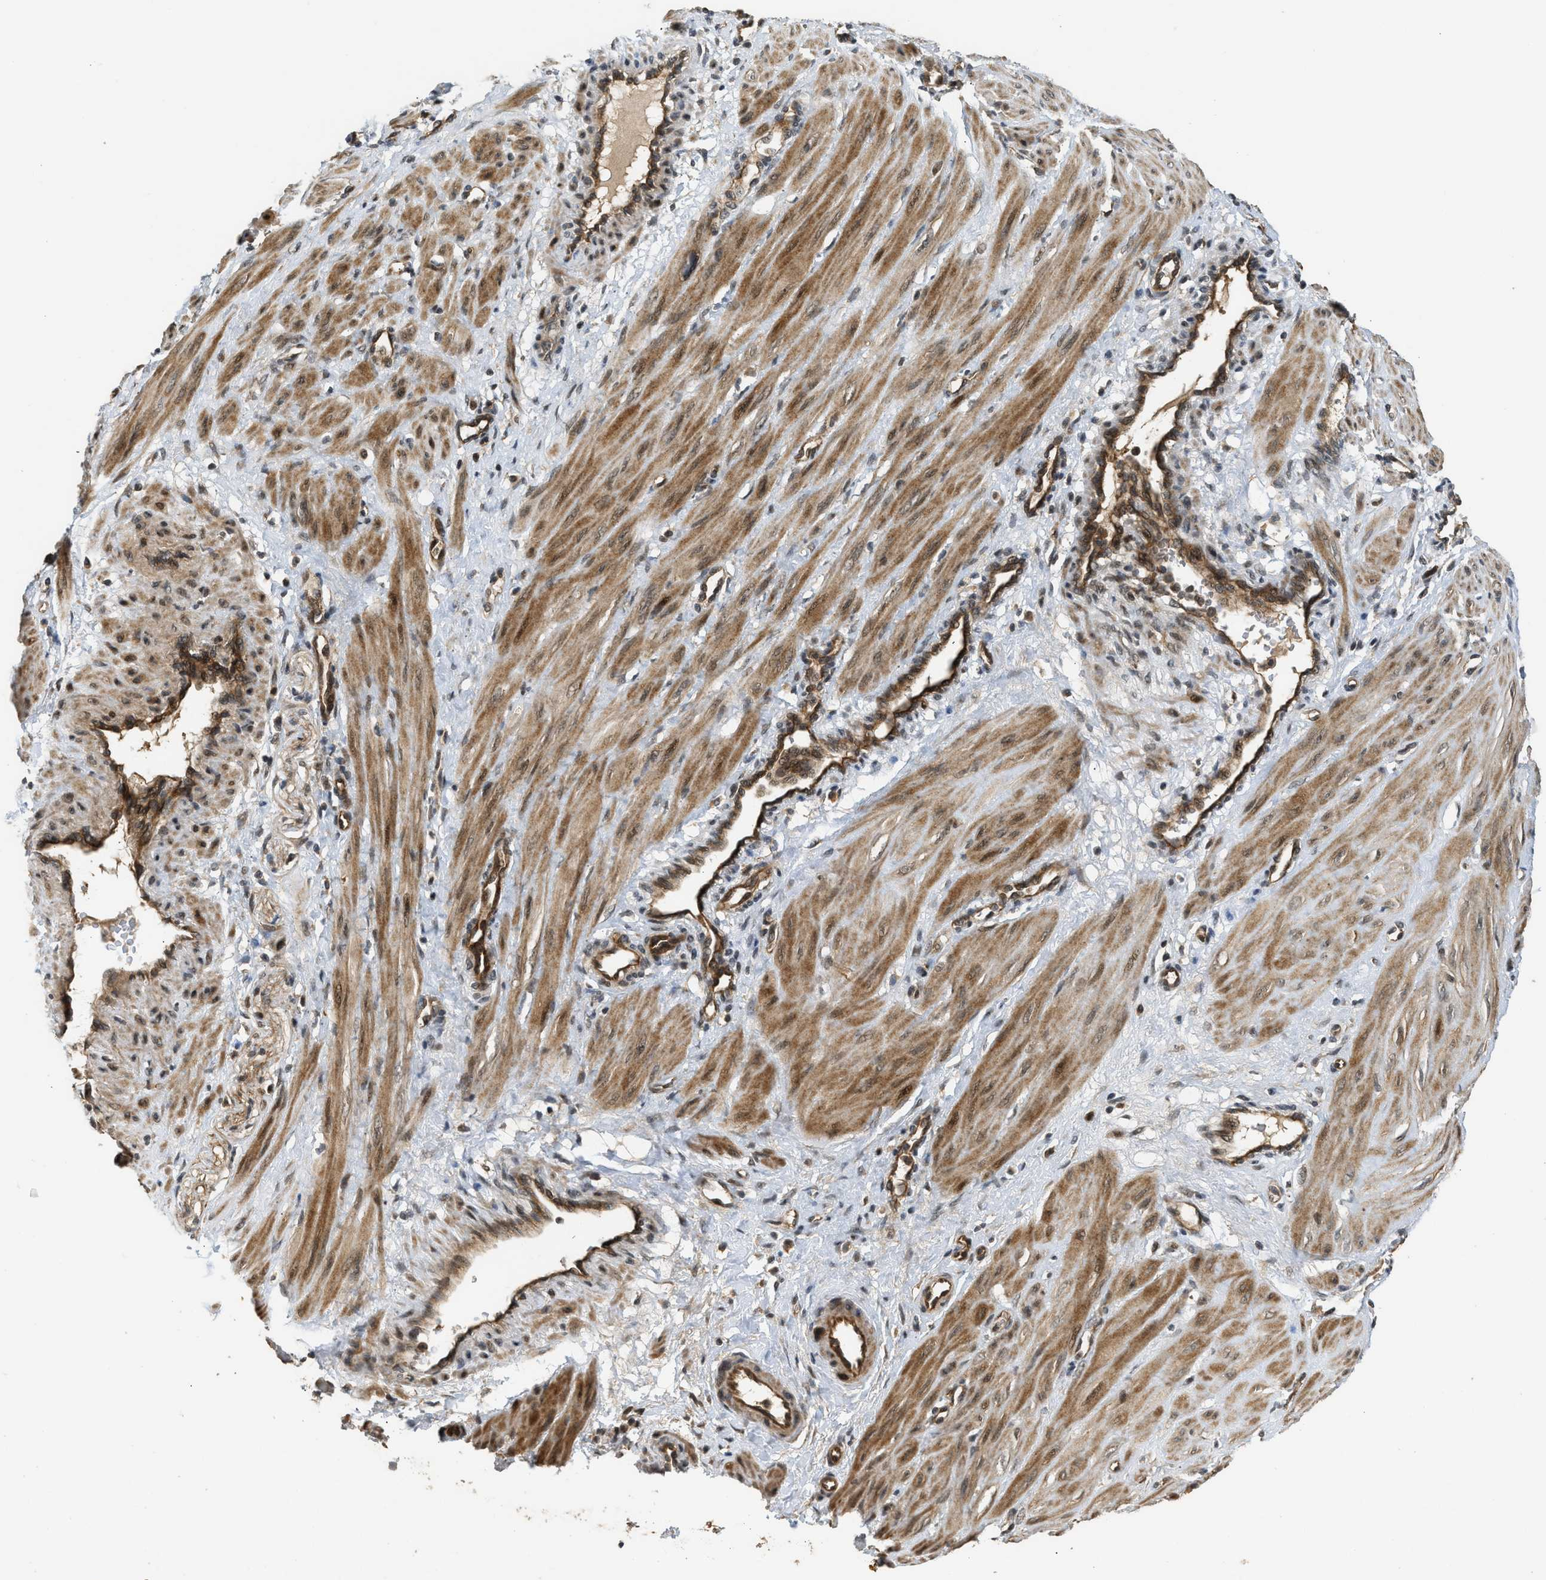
{"staining": {"intensity": "moderate", "quantity": ">75%", "location": "cytoplasmic/membranous,nuclear"}, "tissue": "smooth muscle", "cell_type": "Smooth muscle cells", "image_type": "normal", "snomed": [{"axis": "morphology", "description": "Normal tissue, NOS"}, {"axis": "topography", "description": "Endometrium"}], "caption": "Immunohistochemical staining of normal smooth muscle demonstrates moderate cytoplasmic/membranous,nuclear protein staining in about >75% of smooth muscle cells. (IHC, brightfield microscopy, high magnification).", "gene": "GET1", "patient": {"sex": "female", "age": 33}}